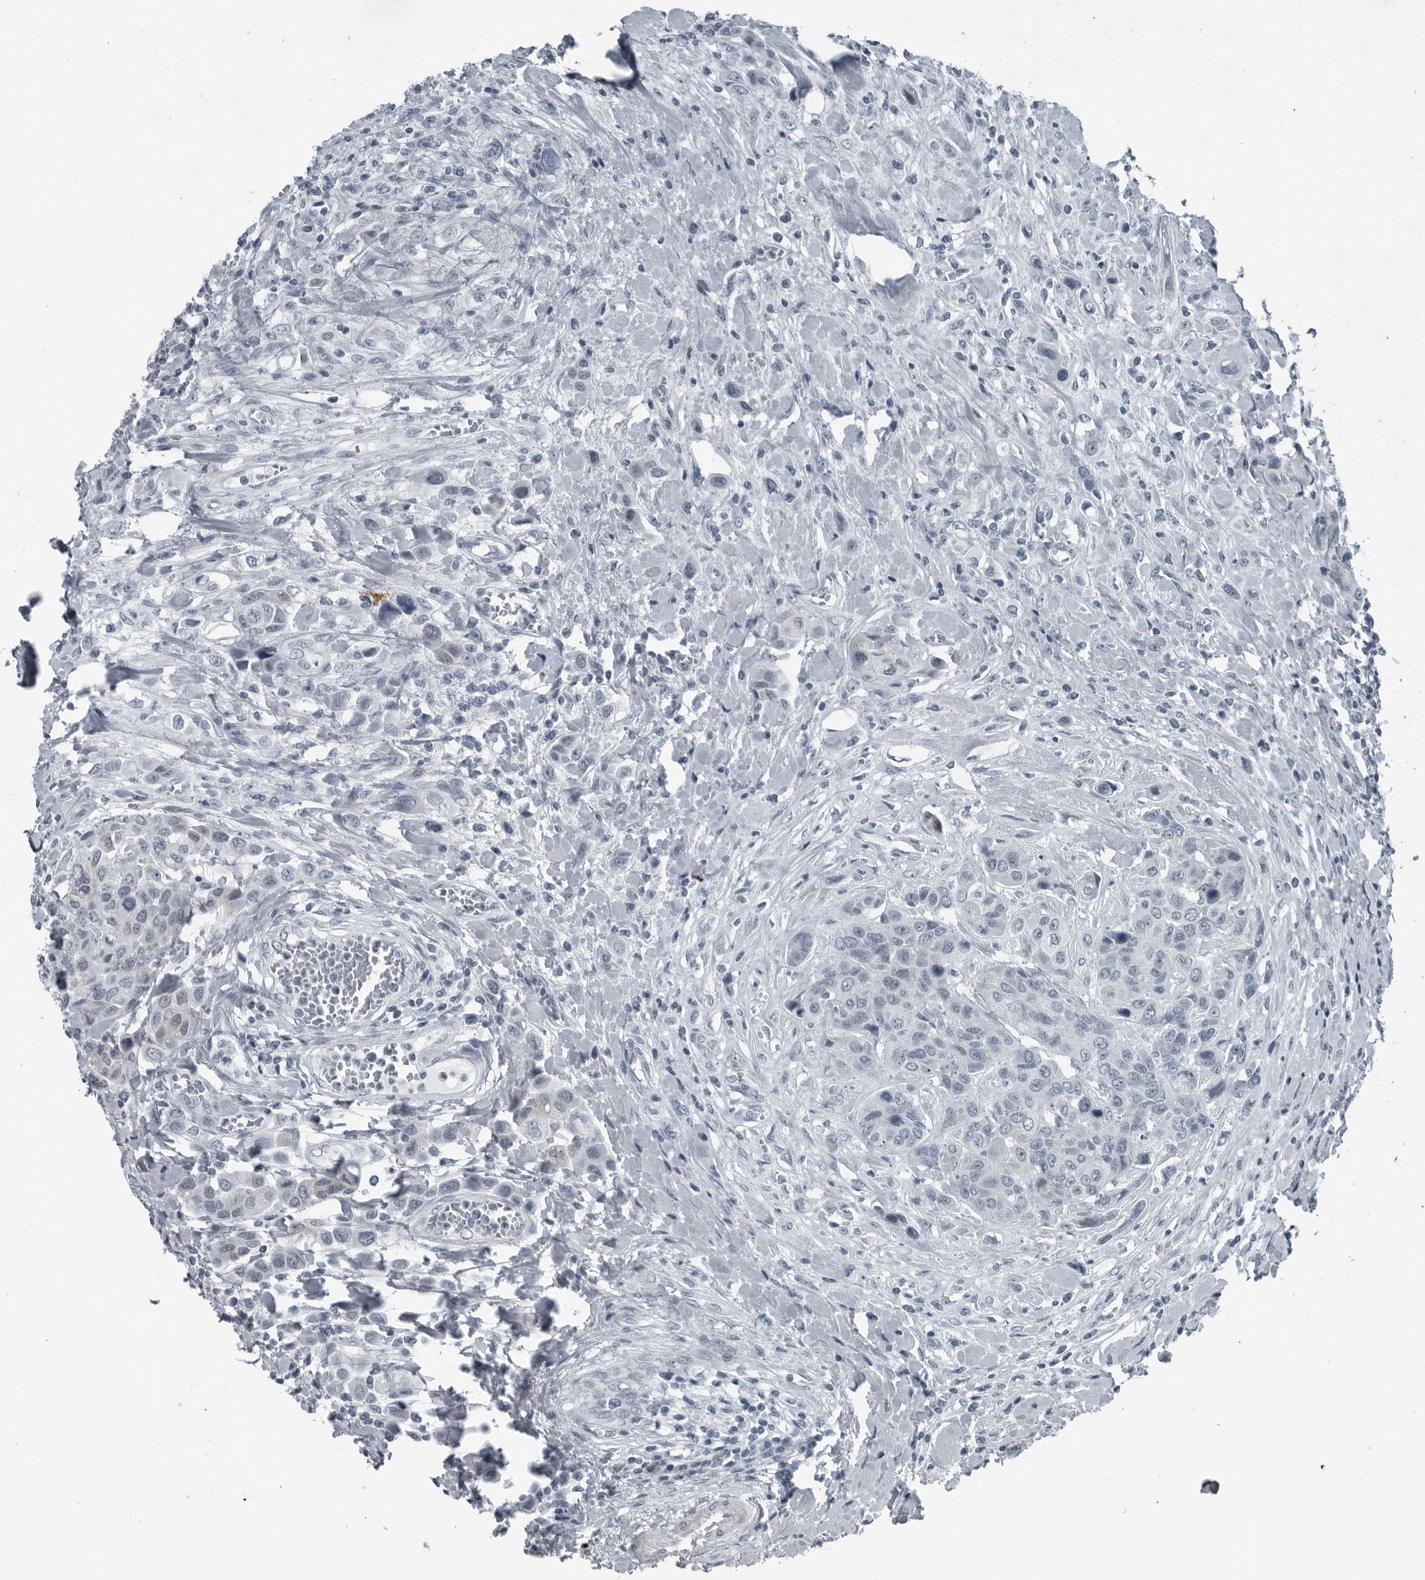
{"staining": {"intensity": "negative", "quantity": "none", "location": "none"}, "tissue": "urothelial cancer", "cell_type": "Tumor cells", "image_type": "cancer", "snomed": [{"axis": "morphology", "description": "Urothelial carcinoma, High grade"}, {"axis": "topography", "description": "Urinary bladder"}], "caption": "High-grade urothelial carcinoma was stained to show a protein in brown. There is no significant positivity in tumor cells.", "gene": "DNAAF11", "patient": {"sex": "male", "age": 50}}